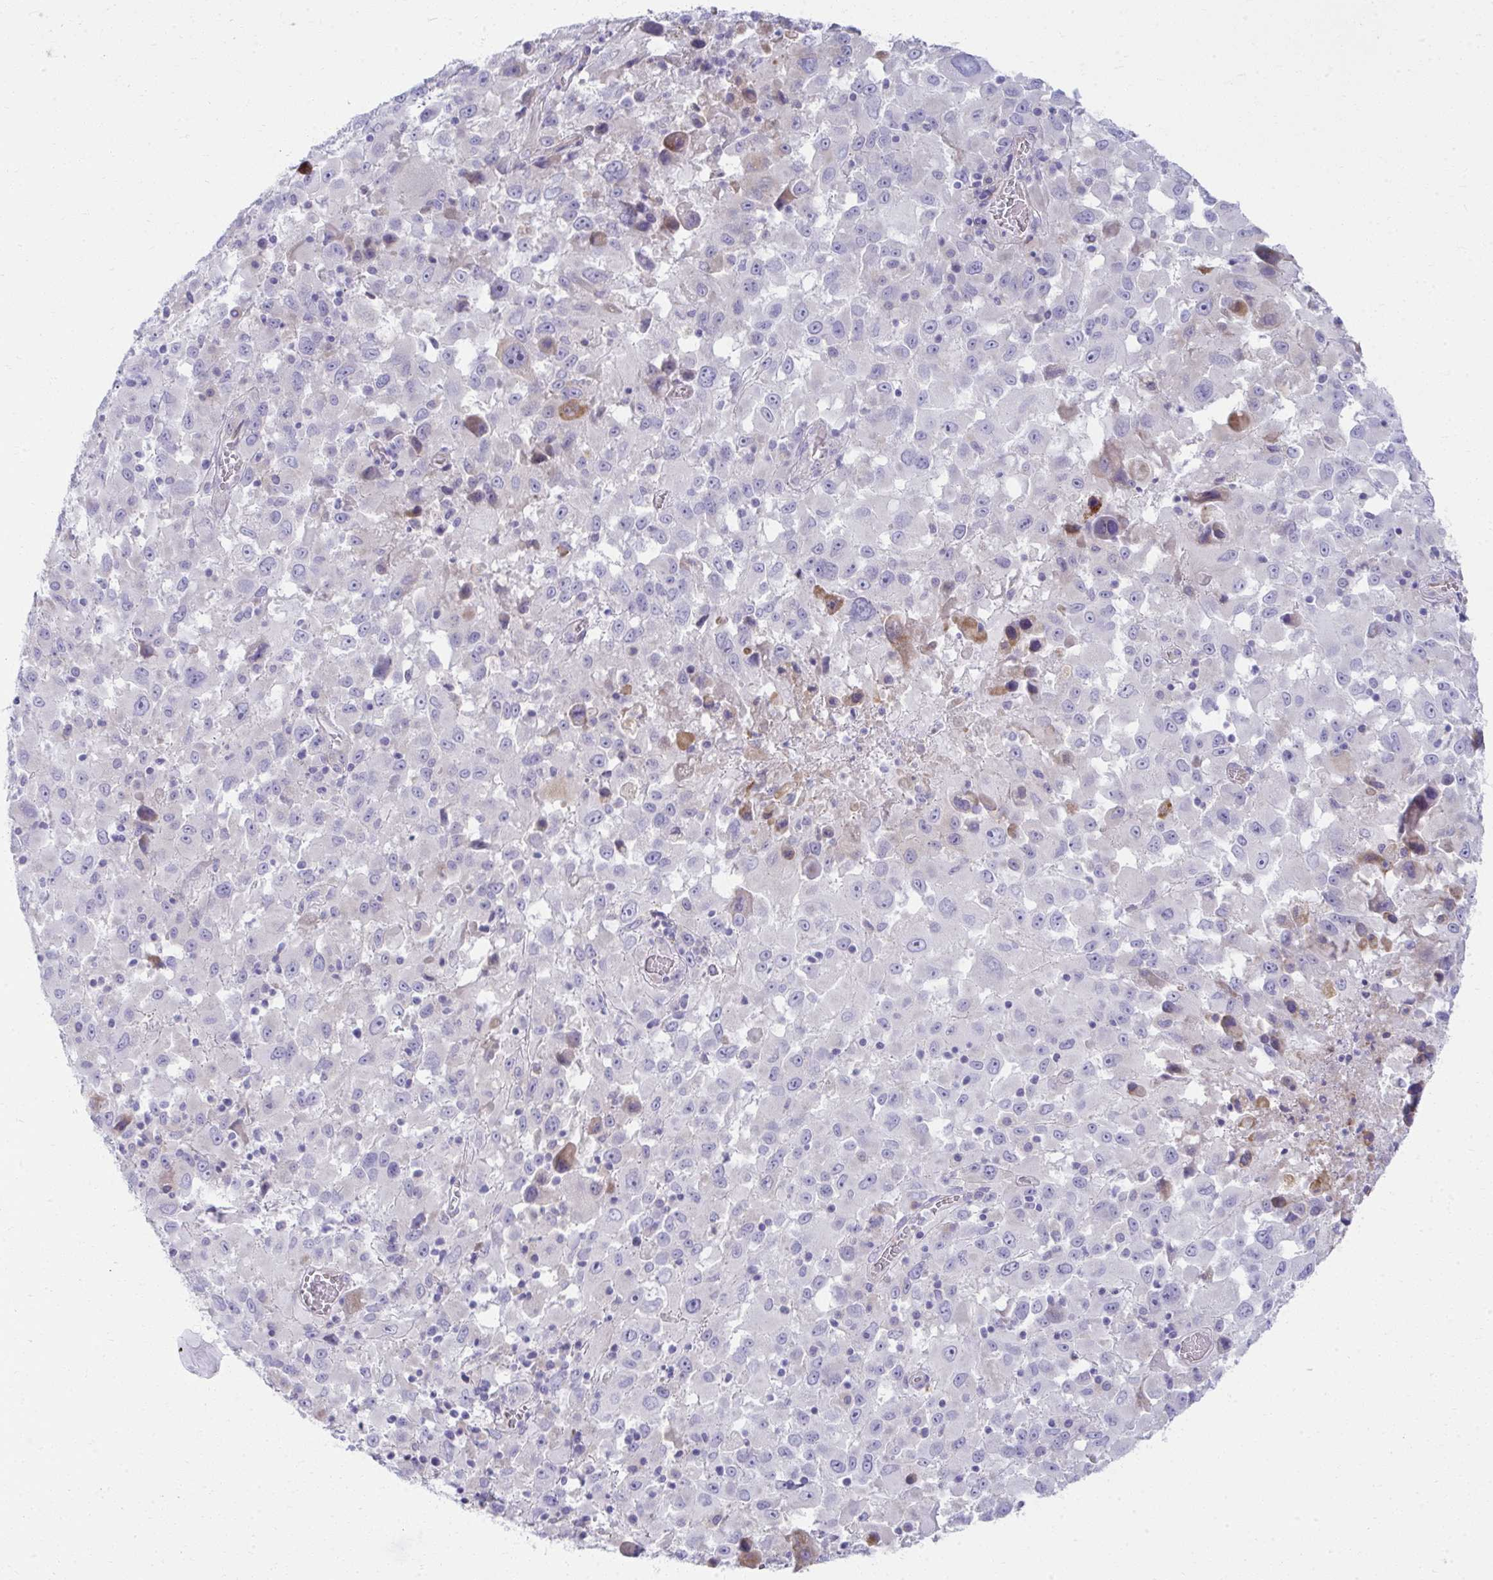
{"staining": {"intensity": "negative", "quantity": "none", "location": "none"}, "tissue": "melanoma", "cell_type": "Tumor cells", "image_type": "cancer", "snomed": [{"axis": "morphology", "description": "Malignant melanoma, Metastatic site"}, {"axis": "topography", "description": "Soft tissue"}], "caption": "DAB immunohistochemical staining of malignant melanoma (metastatic site) demonstrates no significant positivity in tumor cells.", "gene": "FASLG", "patient": {"sex": "male", "age": 50}}